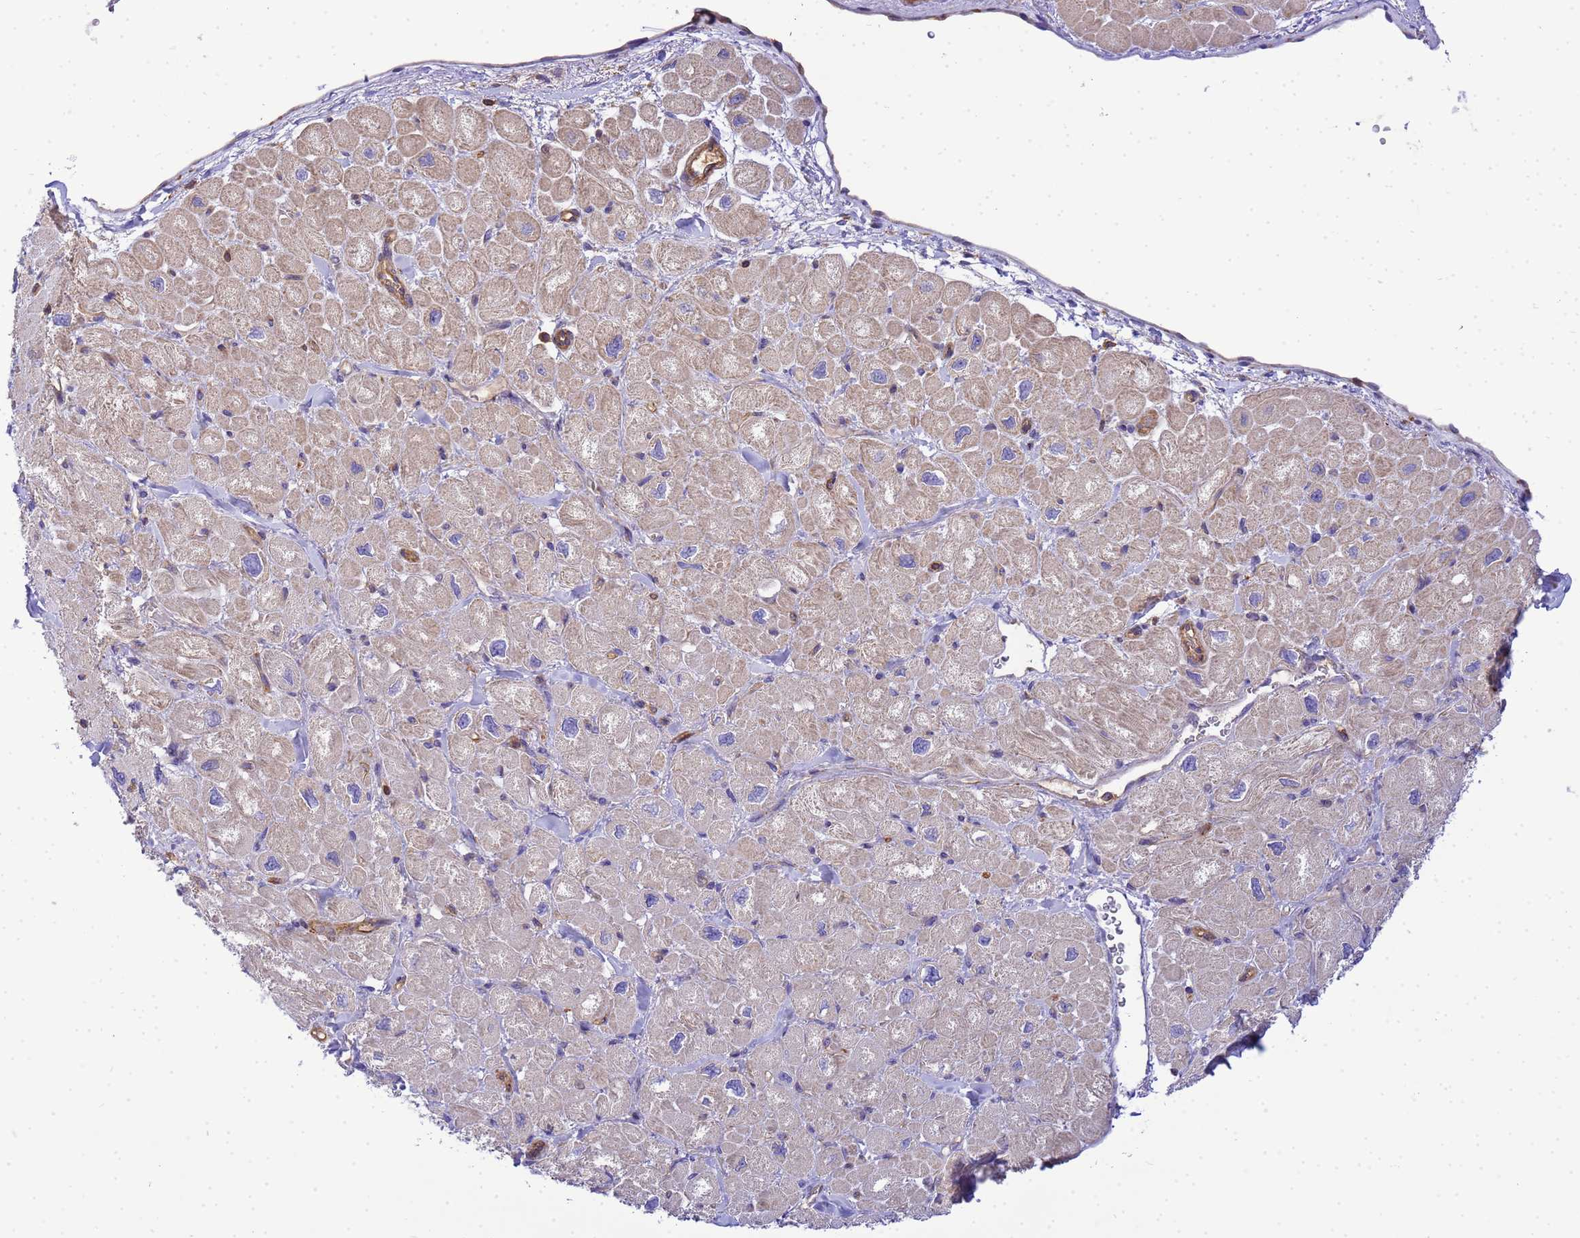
{"staining": {"intensity": "weak", "quantity": "25%-75%", "location": "cytoplasmic/membranous"}, "tissue": "heart muscle", "cell_type": "Cardiomyocytes", "image_type": "normal", "snomed": [{"axis": "morphology", "description": "Normal tissue, NOS"}, {"axis": "topography", "description": "Heart"}], "caption": "Immunohistochemistry (IHC) of benign heart muscle displays low levels of weak cytoplasmic/membranous positivity in approximately 25%-75% of cardiomyocytes.", "gene": "WDR64", "patient": {"sex": "male", "age": 65}}